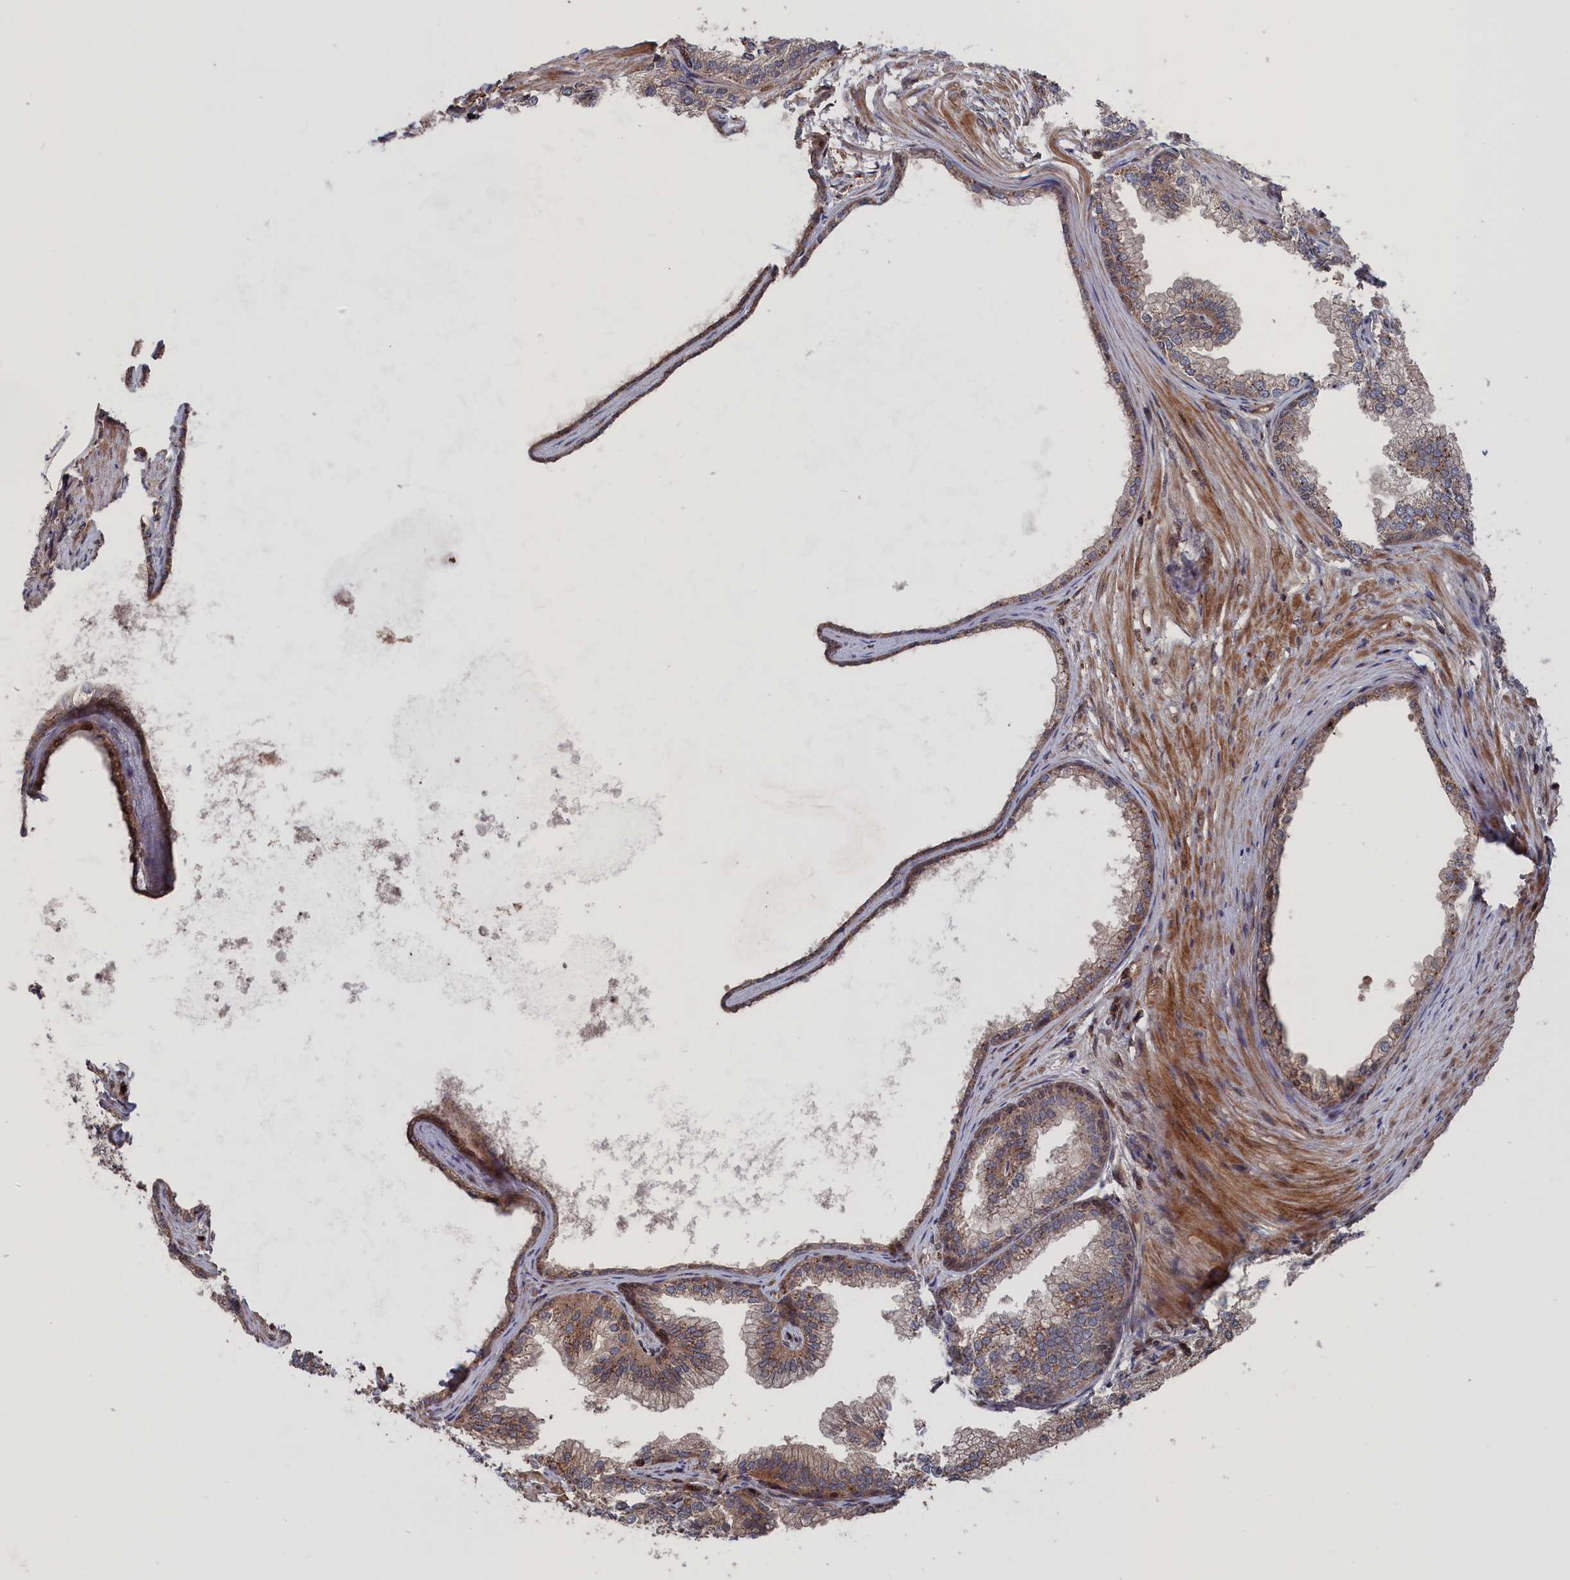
{"staining": {"intensity": "moderate", "quantity": "25%-75%", "location": "cytoplasmic/membranous"}, "tissue": "prostate", "cell_type": "Glandular cells", "image_type": "normal", "snomed": [{"axis": "morphology", "description": "Normal tissue, NOS"}, {"axis": "topography", "description": "Prostate"}], "caption": "Approximately 25%-75% of glandular cells in normal human prostate reveal moderate cytoplasmic/membranous protein expression as visualized by brown immunohistochemical staining.", "gene": "PLA2G15", "patient": {"sex": "male", "age": 76}}